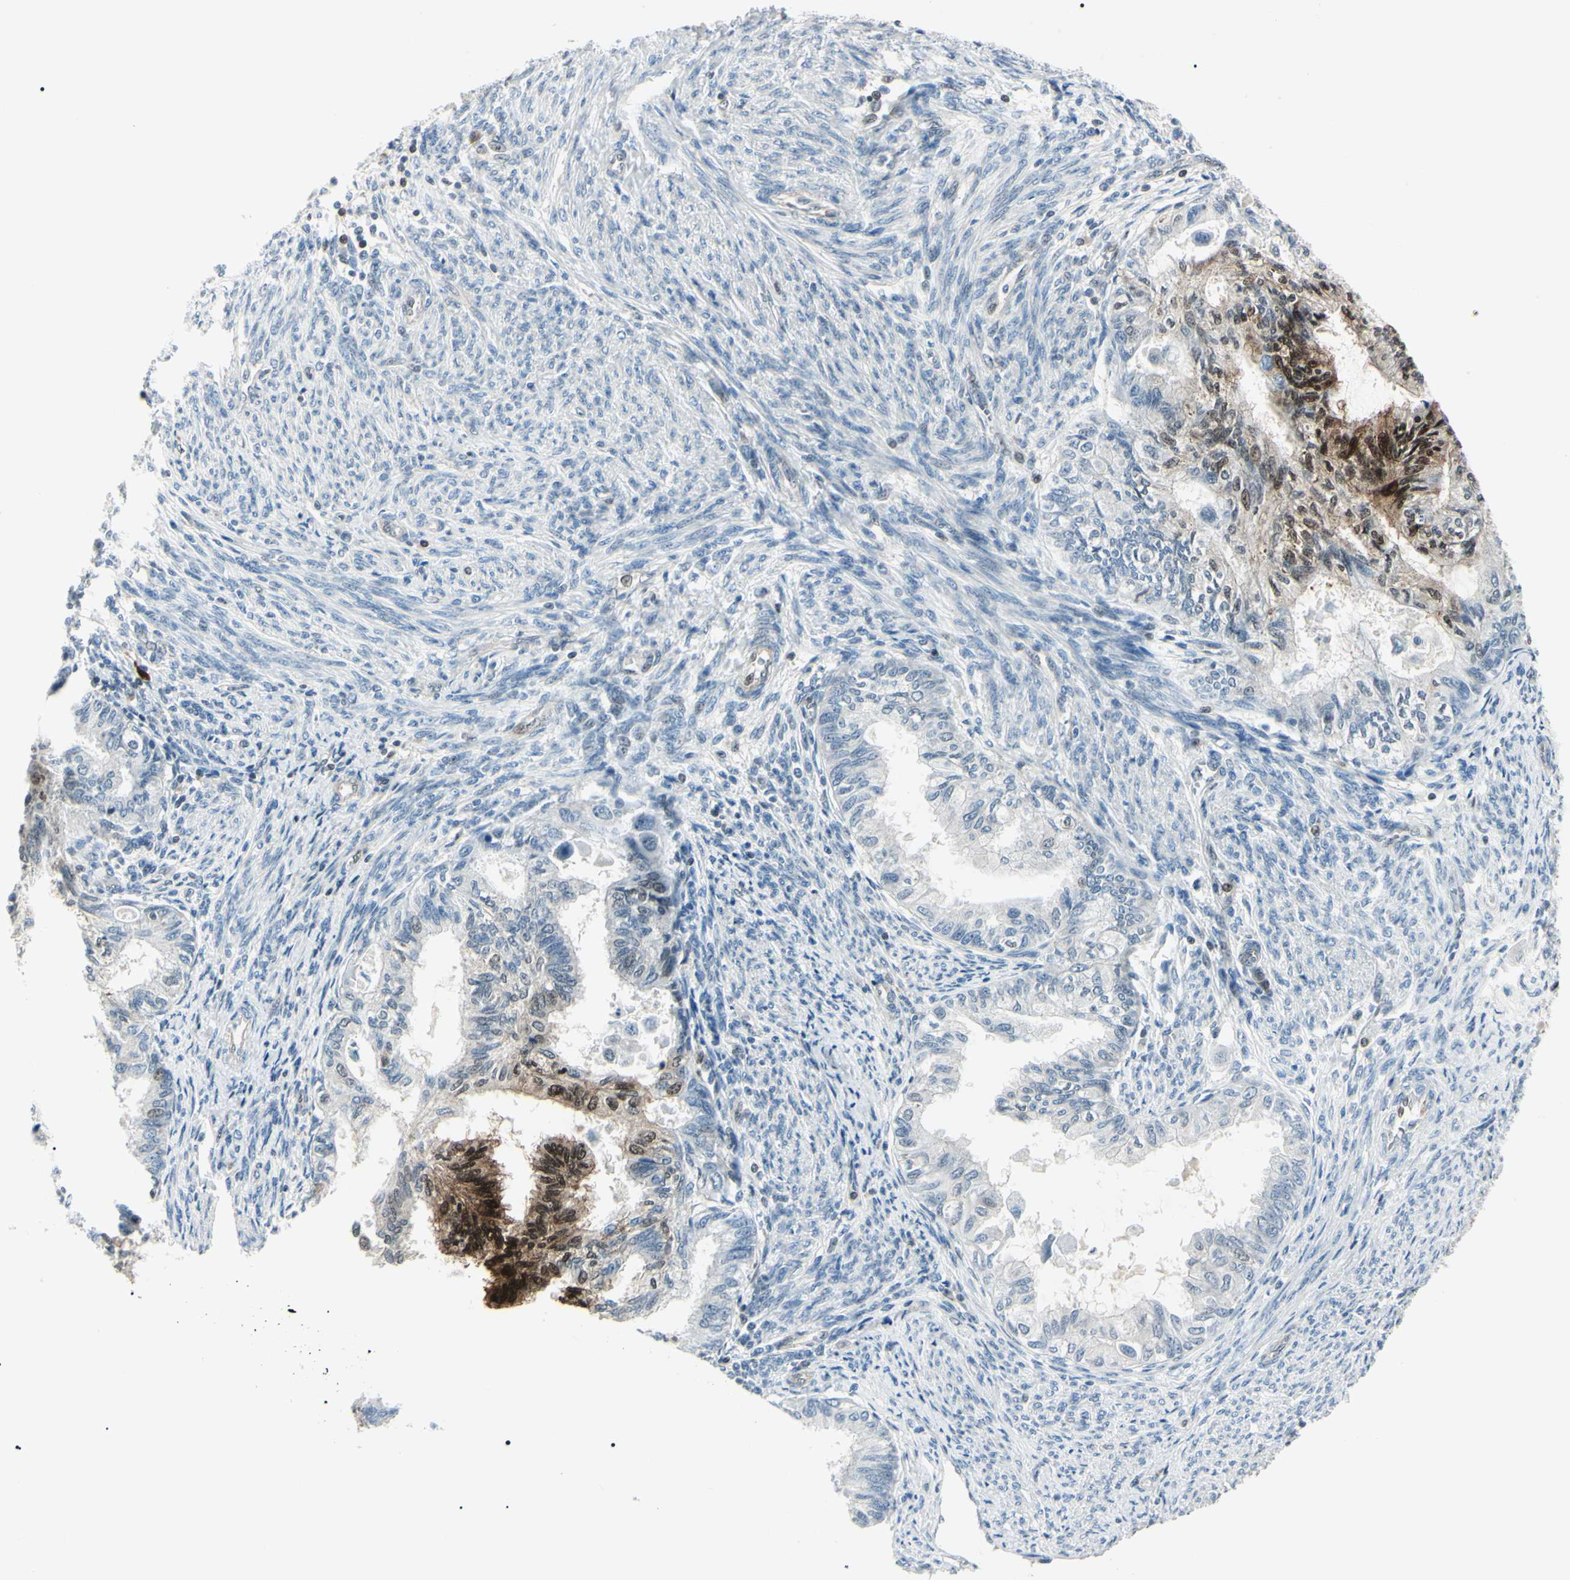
{"staining": {"intensity": "strong", "quantity": "<25%", "location": "cytoplasmic/membranous,nuclear"}, "tissue": "cervical cancer", "cell_type": "Tumor cells", "image_type": "cancer", "snomed": [{"axis": "morphology", "description": "Normal tissue, NOS"}, {"axis": "morphology", "description": "Adenocarcinoma, NOS"}, {"axis": "topography", "description": "Cervix"}, {"axis": "topography", "description": "Endometrium"}], "caption": "Brown immunohistochemical staining in human cervical cancer exhibits strong cytoplasmic/membranous and nuclear staining in about <25% of tumor cells.", "gene": "PGK1", "patient": {"sex": "female", "age": 86}}